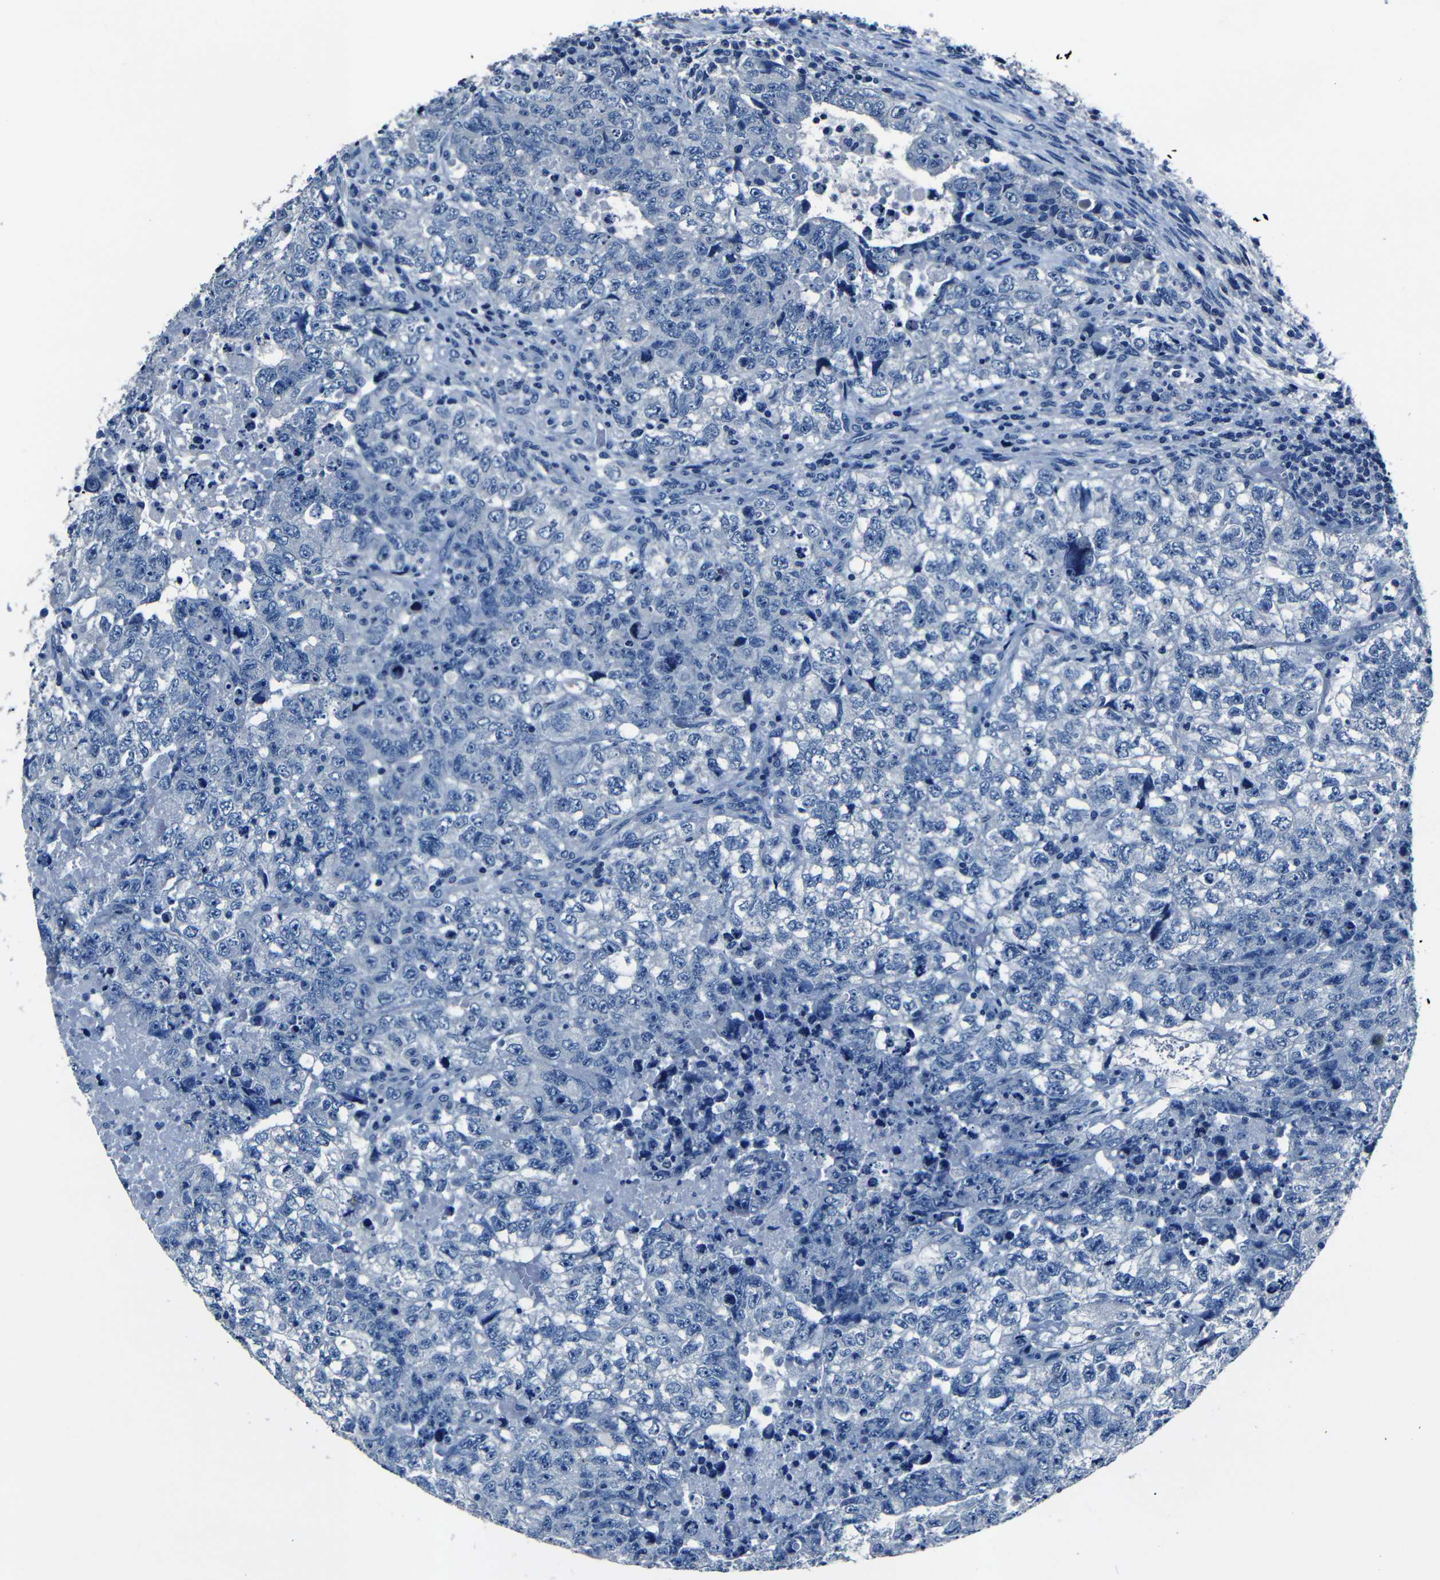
{"staining": {"intensity": "negative", "quantity": "none", "location": "none"}, "tissue": "testis cancer", "cell_type": "Tumor cells", "image_type": "cancer", "snomed": [{"axis": "morphology", "description": "Carcinoma, Embryonal, NOS"}, {"axis": "topography", "description": "Testis"}], "caption": "Tumor cells show no significant staining in embryonal carcinoma (testis).", "gene": "NCMAP", "patient": {"sex": "male", "age": 36}}